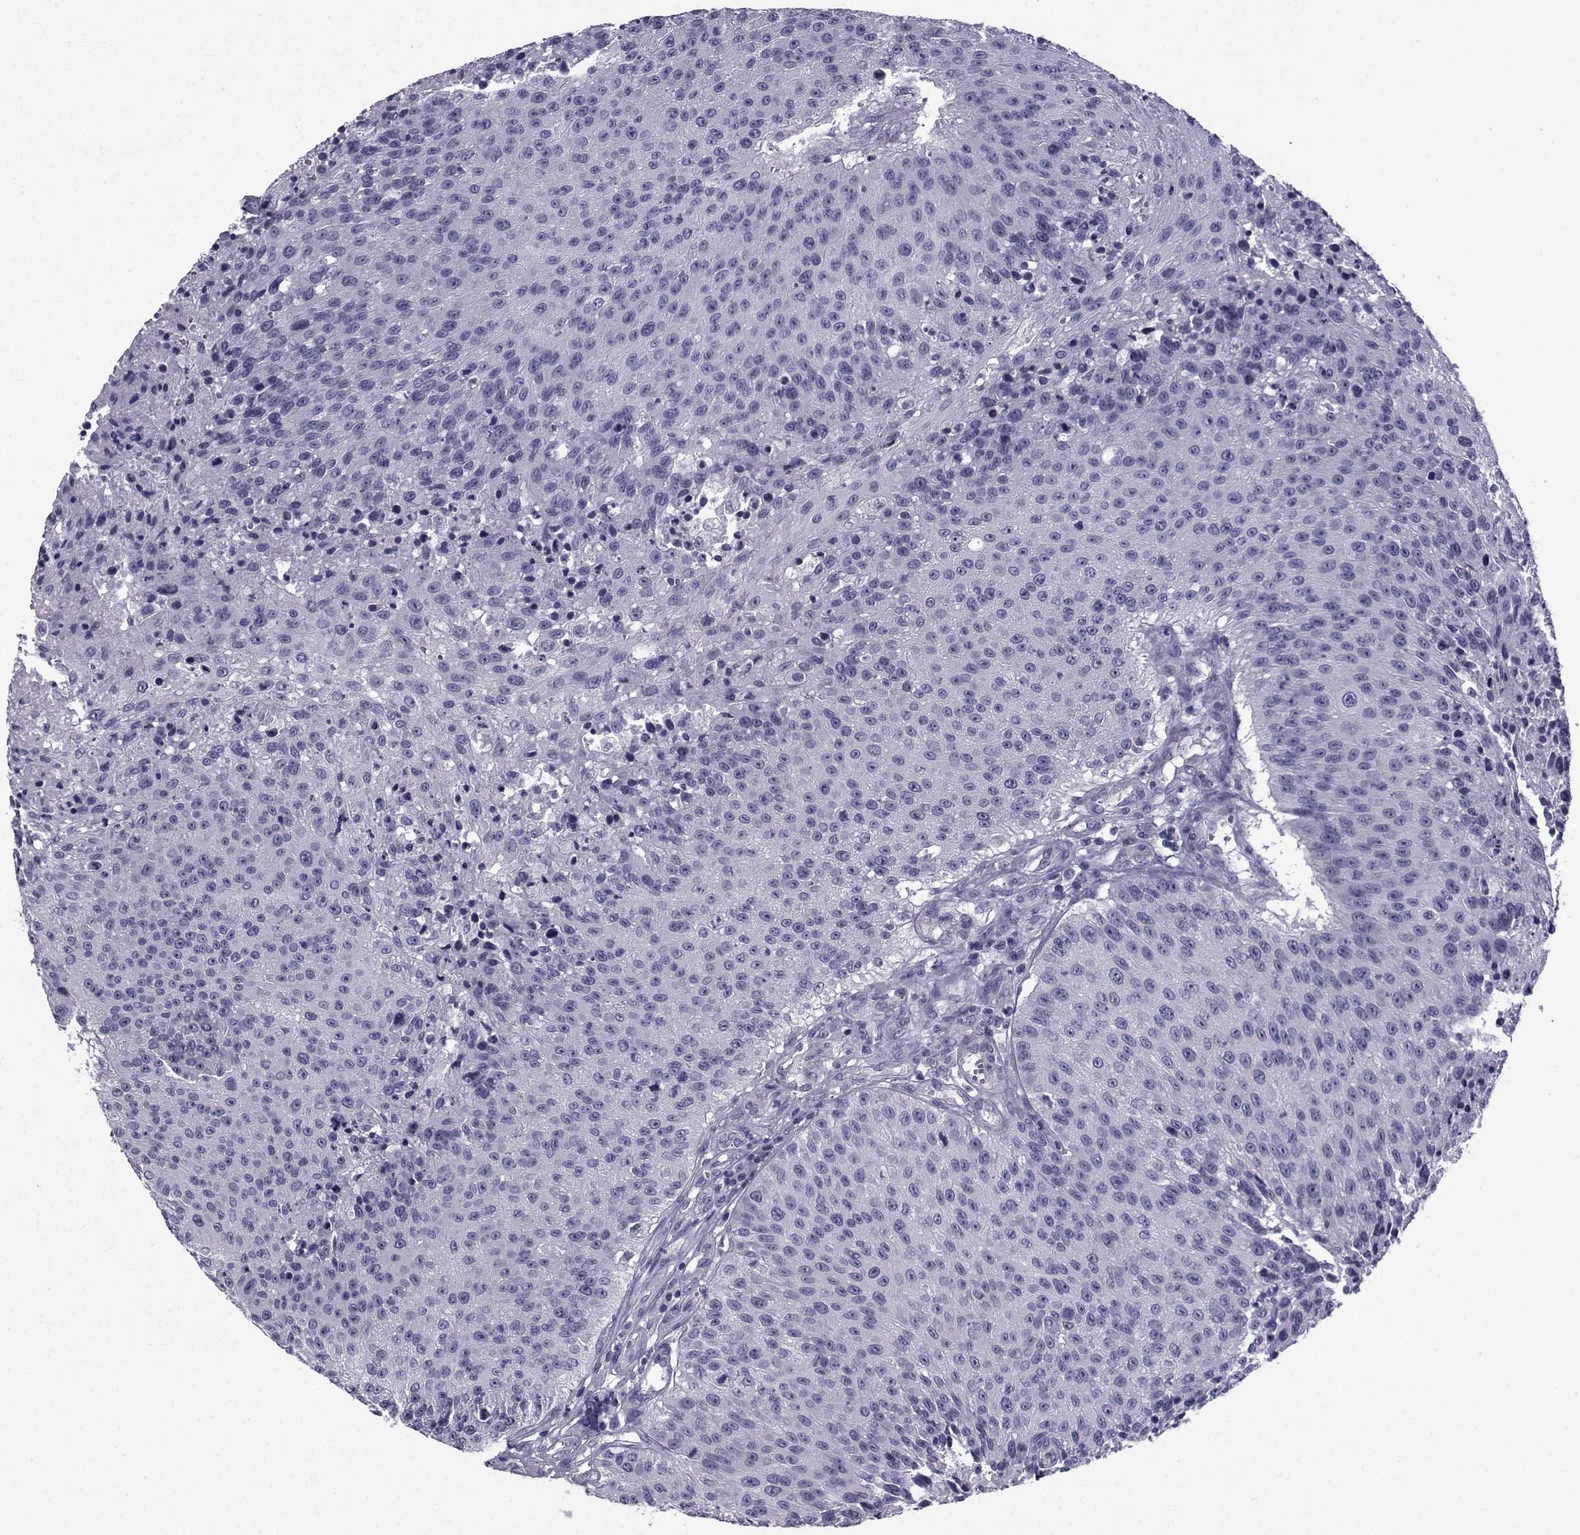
{"staining": {"intensity": "negative", "quantity": "none", "location": "none"}, "tissue": "urothelial cancer", "cell_type": "Tumor cells", "image_type": "cancer", "snomed": [{"axis": "morphology", "description": "Urothelial carcinoma, NOS"}, {"axis": "topography", "description": "Urinary bladder"}], "caption": "Tumor cells are negative for brown protein staining in urothelial cancer.", "gene": "SPANXD", "patient": {"sex": "male", "age": 55}}